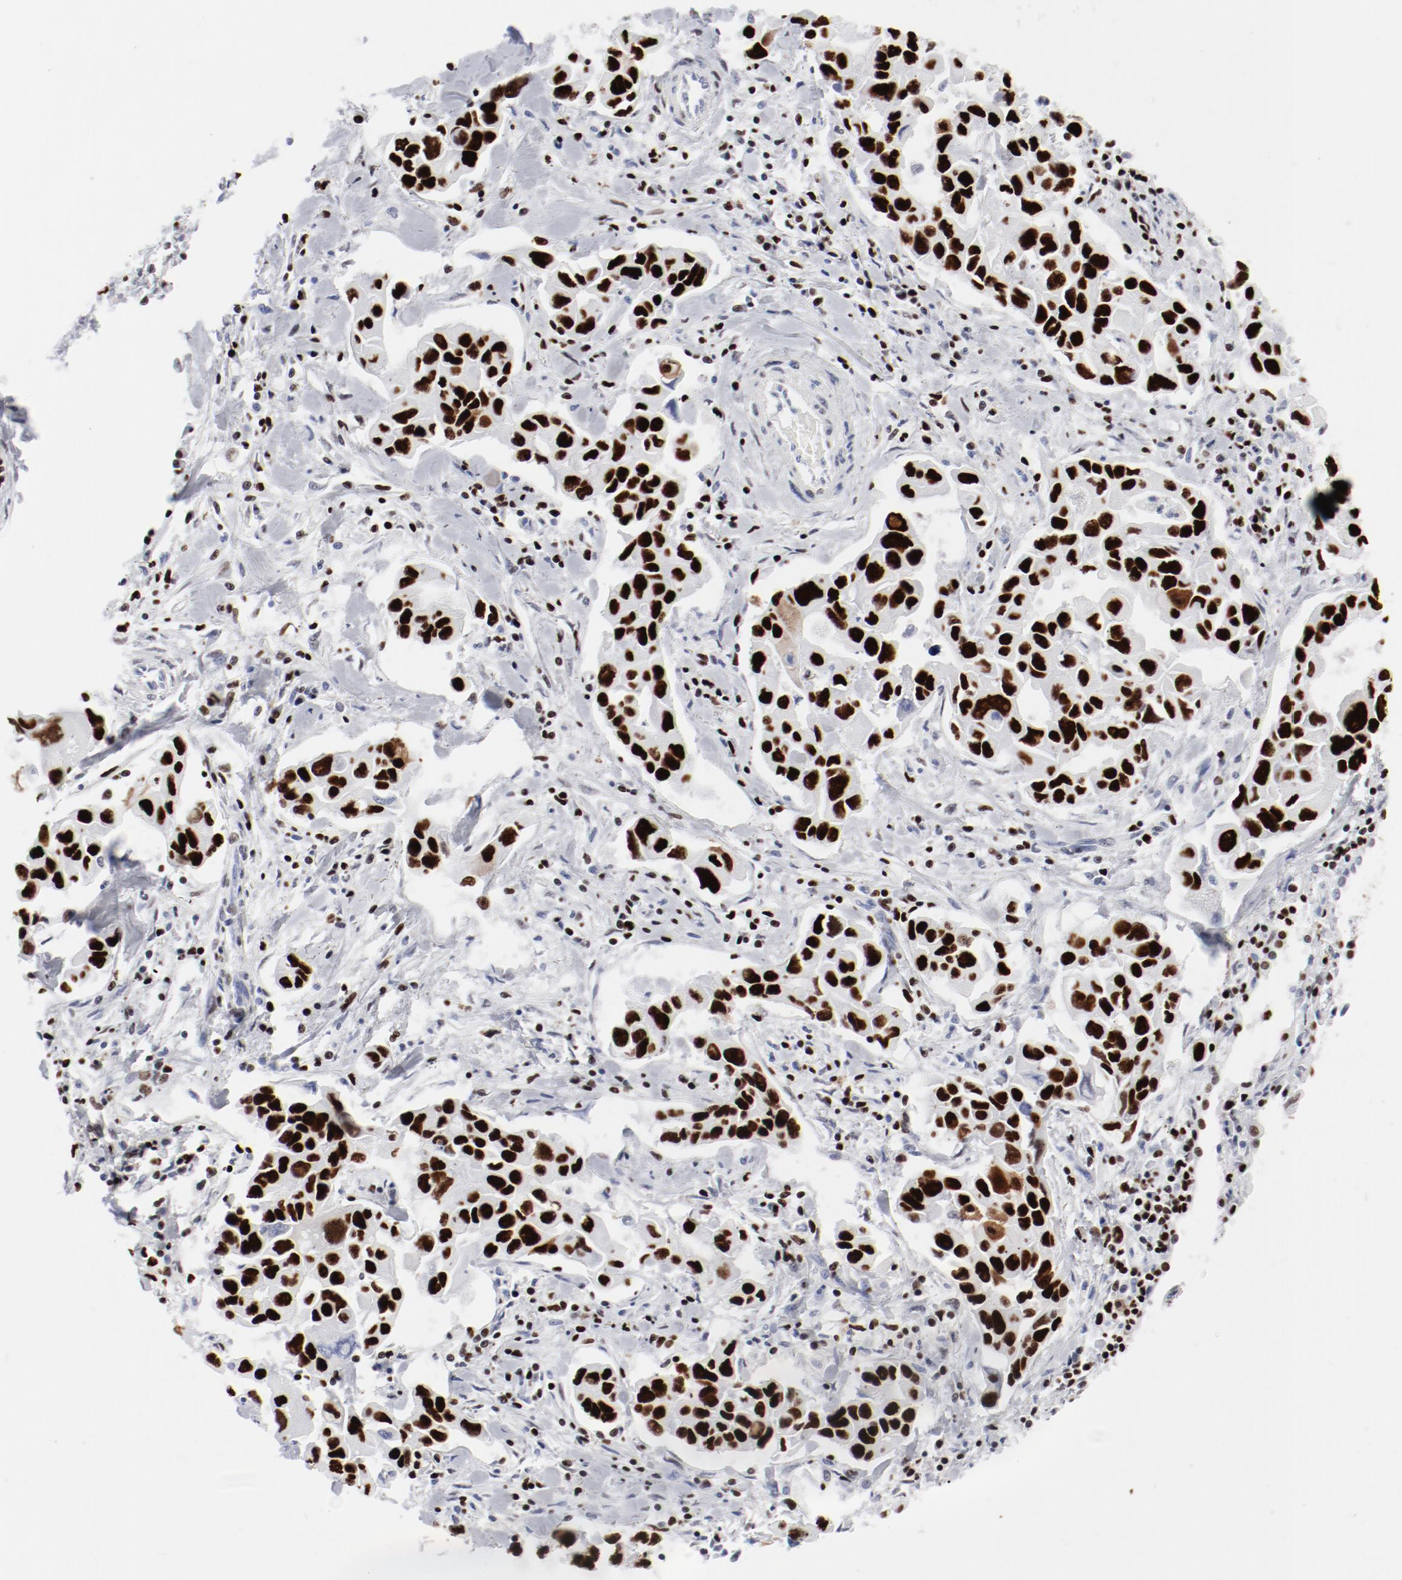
{"staining": {"intensity": "strong", "quantity": ">75%", "location": "nuclear"}, "tissue": "lung cancer", "cell_type": "Tumor cells", "image_type": "cancer", "snomed": [{"axis": "morphology", "description": "Adenocarcinoma, NOS"}, {"axis": "topography", "description": "Lymph node"}, {"axis": "topography", "description": "Lung"}], "caption": "High-magnification brightfield microscopy of adenocarcinoma (lung) stained with DAB (brown) and counterstained with hematoxylin (blue). tumor cells exhibit strong nuclear staining is identified in approximately>75% of cells.", "gene": "SMARCC2", "patient": {"sex": "male", "age": 64}}